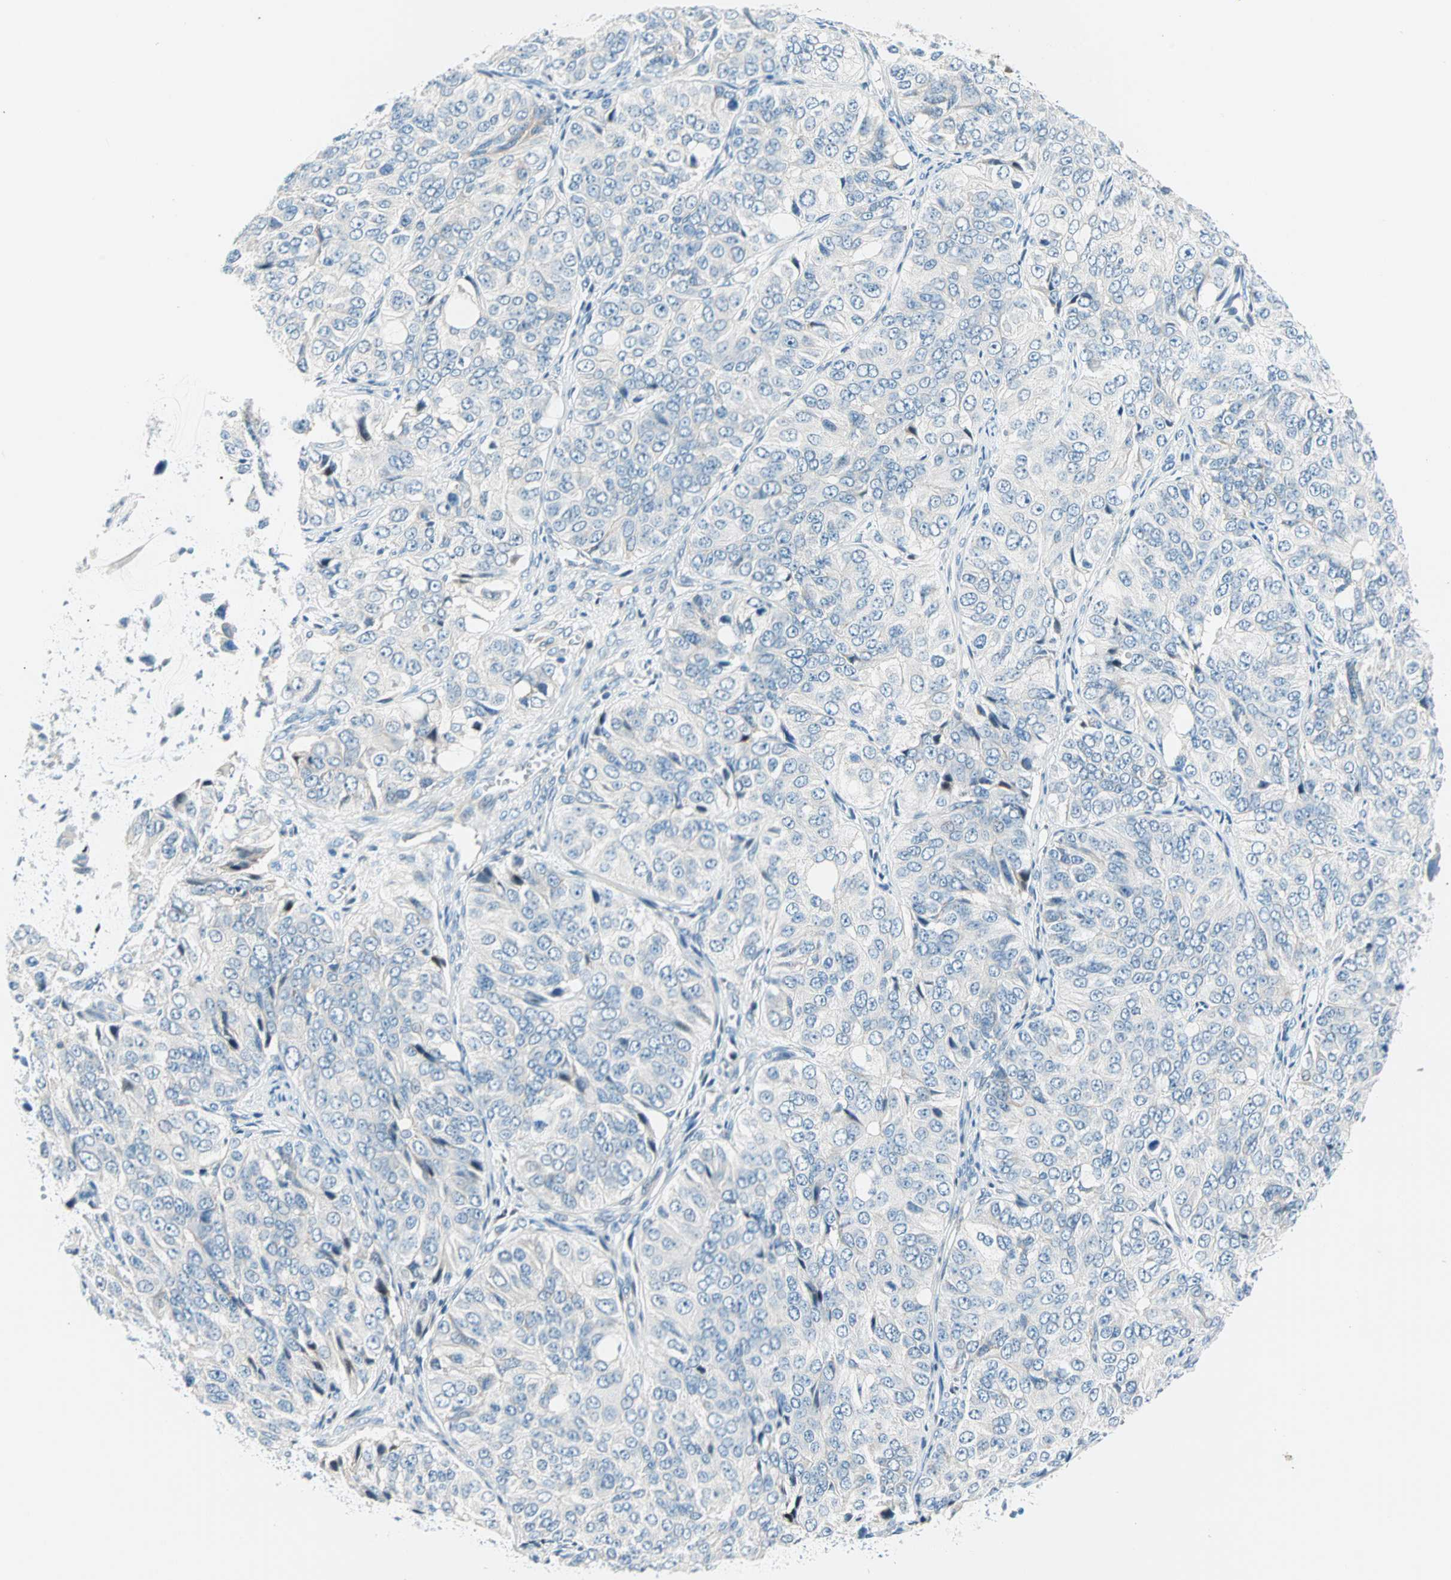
{"staining": {"intensity": "negative", "quantity": "none", "location": "none"}, "tissue": "ovarian cancer", "cell_type": "Tumor cells", "image_type": "cancer", "snomed": [{"axis": "morphology", "description": "Carcinoma, endometroid"}, {"axis": "topography", "description": "Ovary"}], "caption": "Protein analysis of endometroid carcinoma (ovarian) demonstrates no significant positivity in tumor cells. (DAB (3,3'-diaminobenzidine) immunohistochemistry, high magnification).", "gene": "TMEM163", "patient": {"sex": "female", "age": 51}}